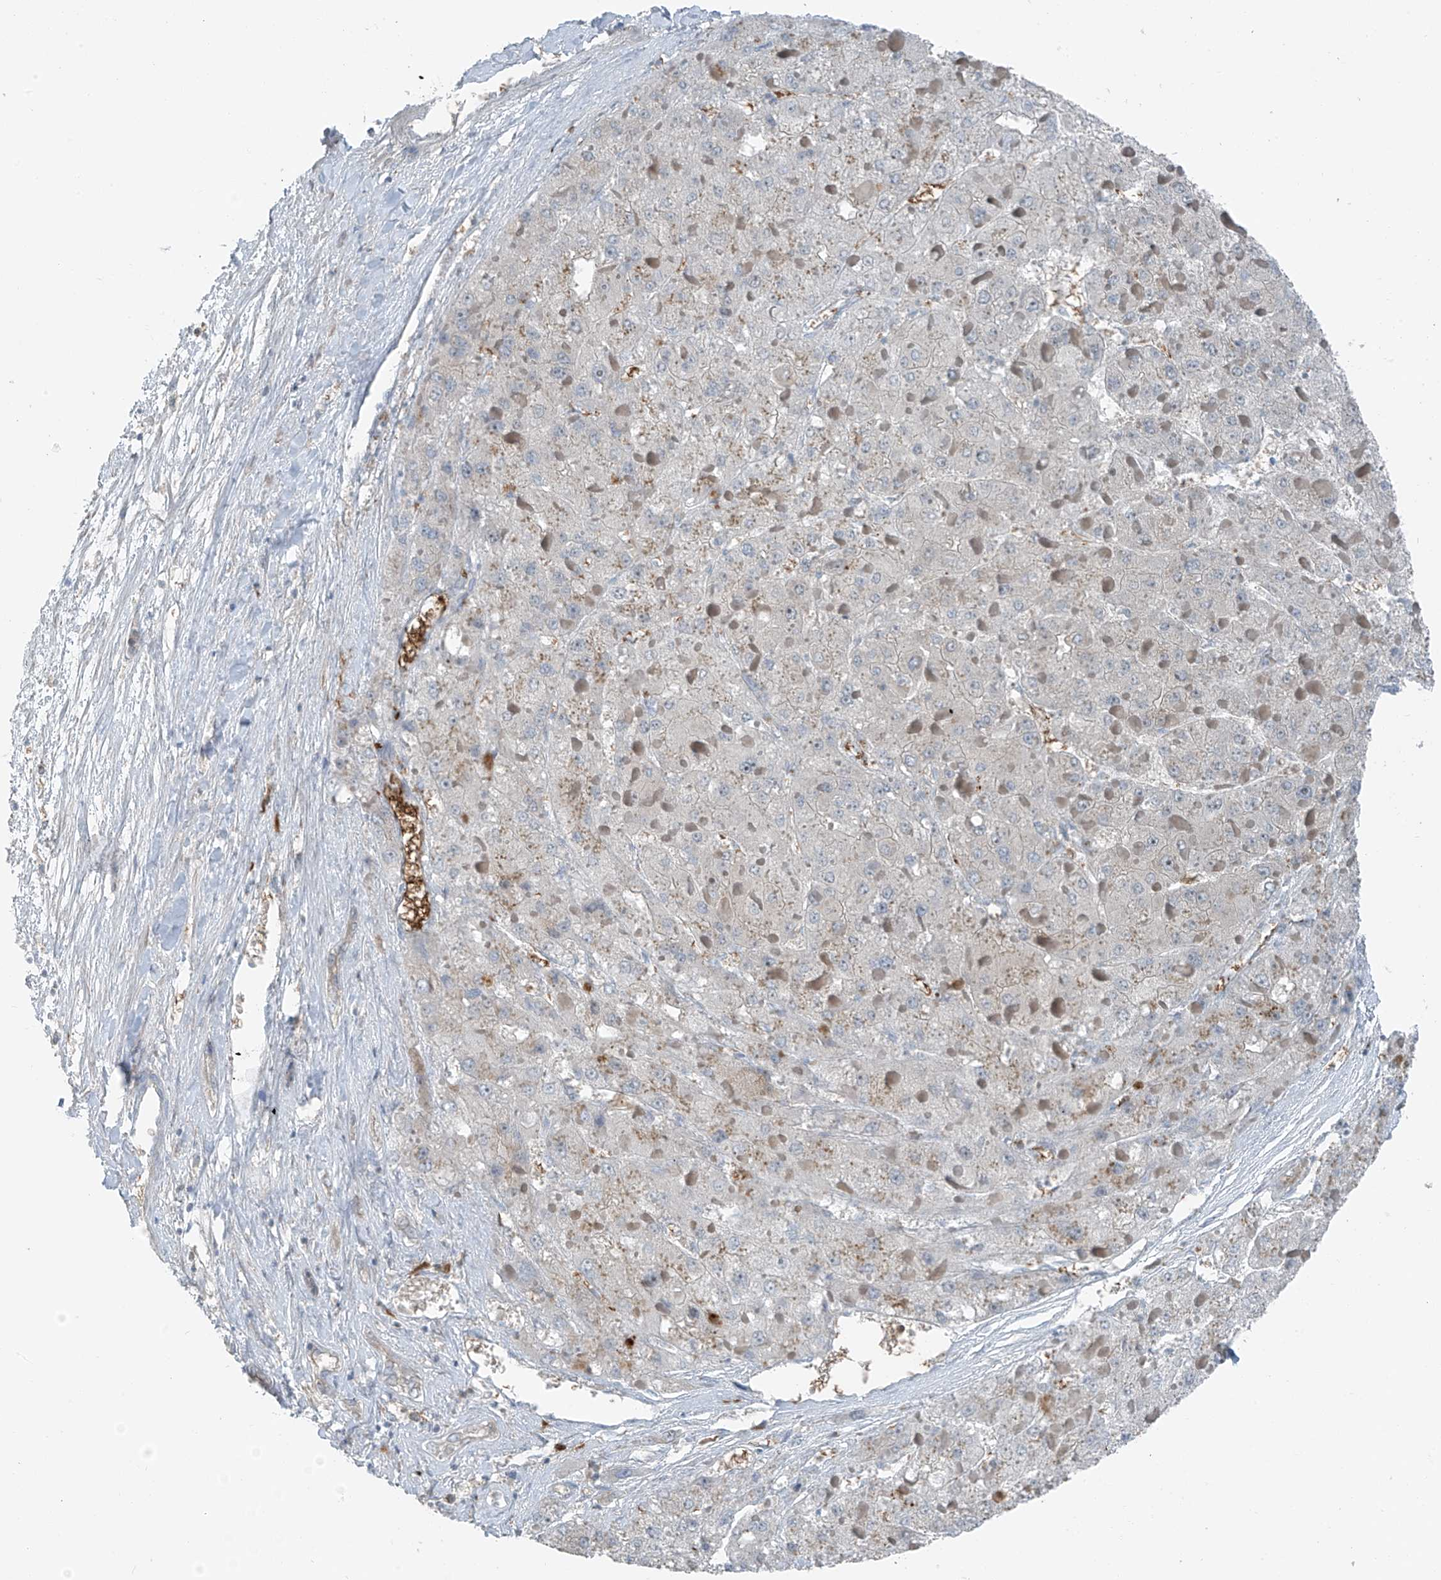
{"staining": {"intensity": "negative", "quantity": "none", "location": "none"}, "tissue": "liver cancer", "cell_type": "Tumor cells", "image_type": "cancer", "snomed": [{"axis": "morphology", "description": "Carcinoma, Hepatocellular, NOS"}, {"axis": "topography", "description": "Liver"}], "caption": "High magnification brightfield microscopy of liver cancer stained with DAB (3,3'-diaminobenzidine) (brown) and counterstained with hematoxylin (blue): tumor cells show no significant positivity.", "gene": "SLC12A6", "patient": {"sex": "female", "age": 73}}